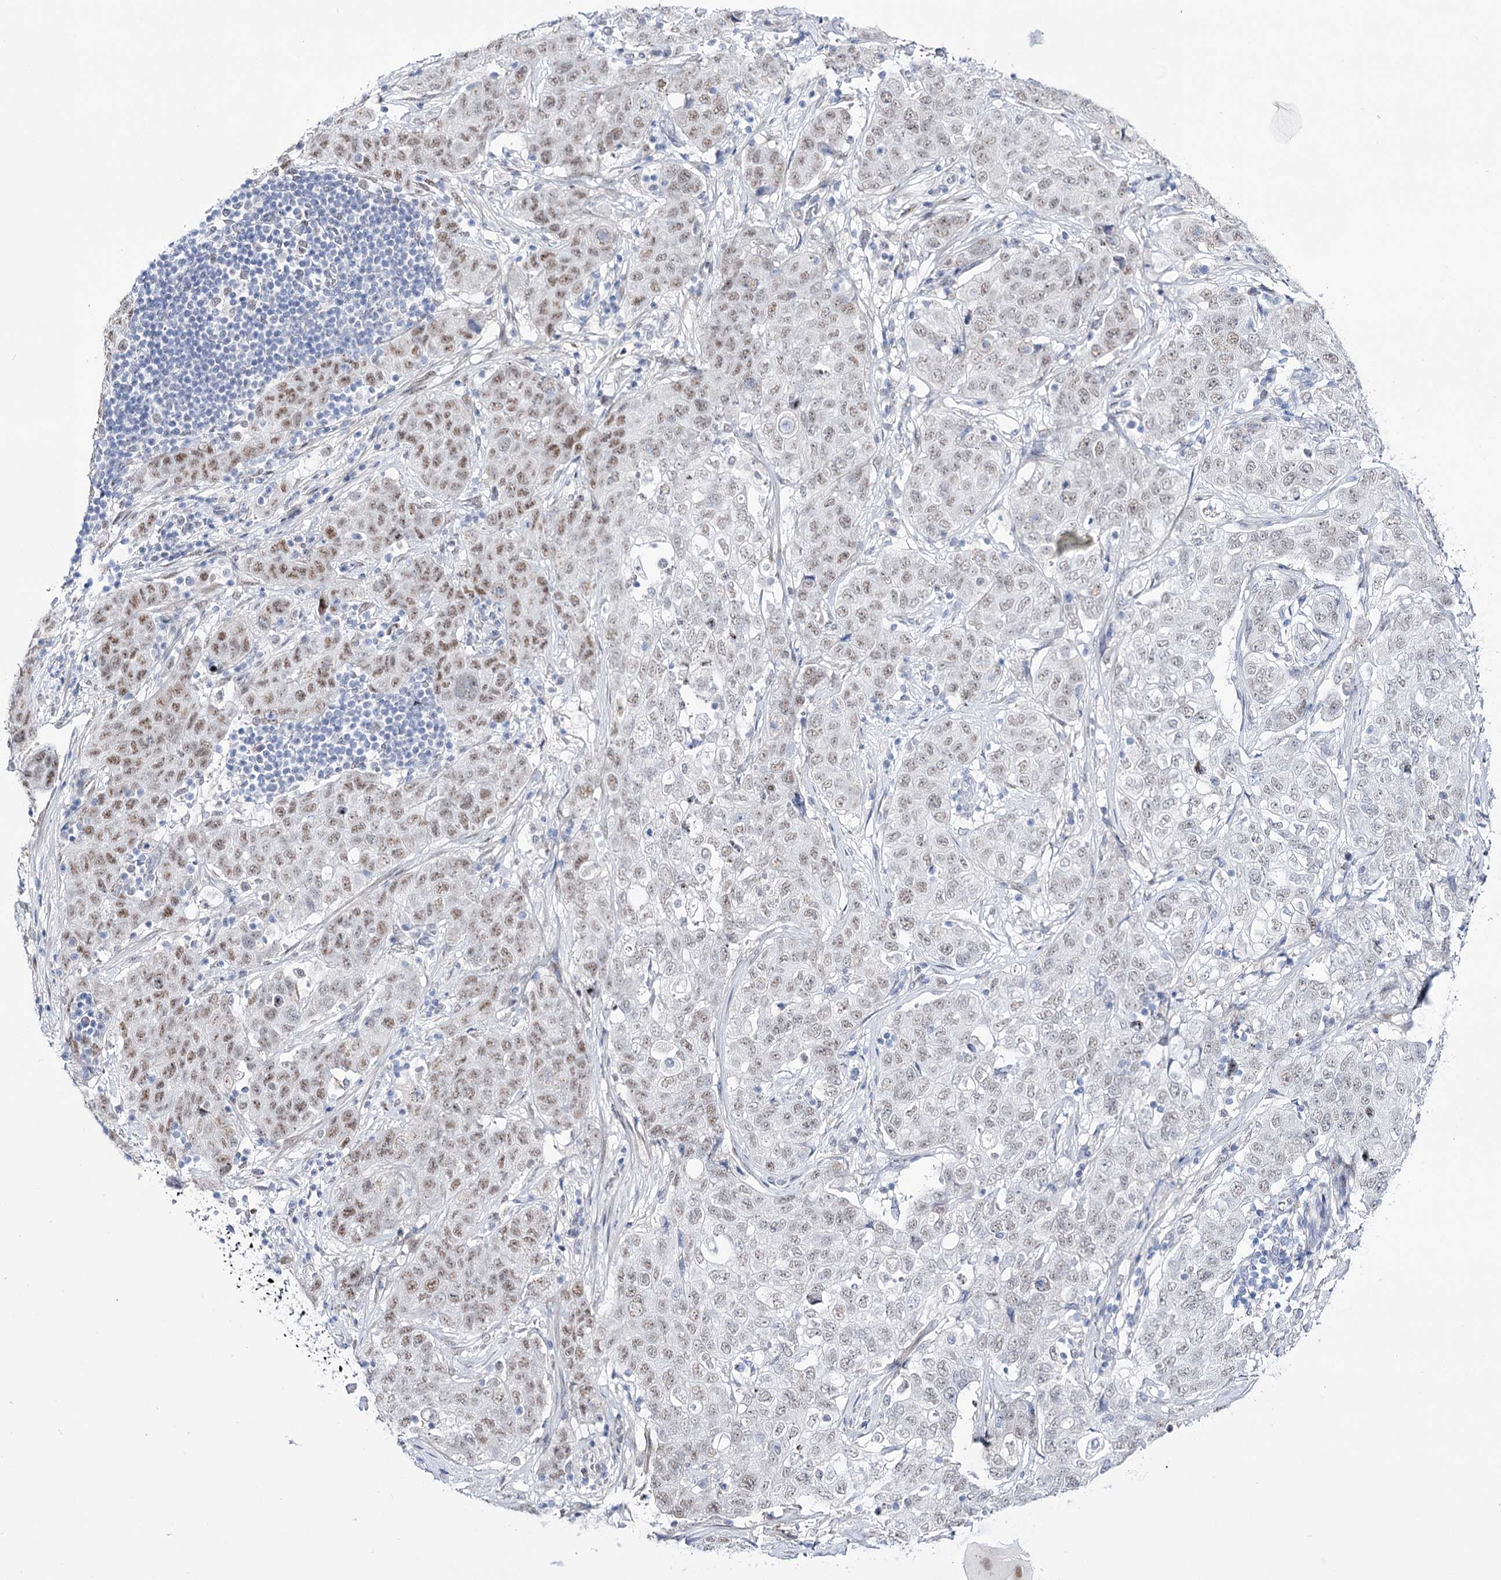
{"staining": {"intensity": "moderate", "quantity": "25%-75%", "location": "nuclear"}, "tissue": "stomach cancer", "cell_type": "Tumor cells", "image_type": "cancer", "snomed": [{"axis": "morphology", "description": "Normal tissue, NOS"}, {"axis": "morphology", "description": "Adenocarcinoma, NOS"}, {"axis": "topography", "description": "Lymph node"}, {"axis": "topography", "description": "Stomach"}], "caption": "Protein expression analysis of human stomach cancer (adenocarcinoma) reveals moderate nuclear positivity in approximately 25%-75% of tumor cells.", "gene": "RBM15B", "patient": {"sex": "male", "age": 48}}